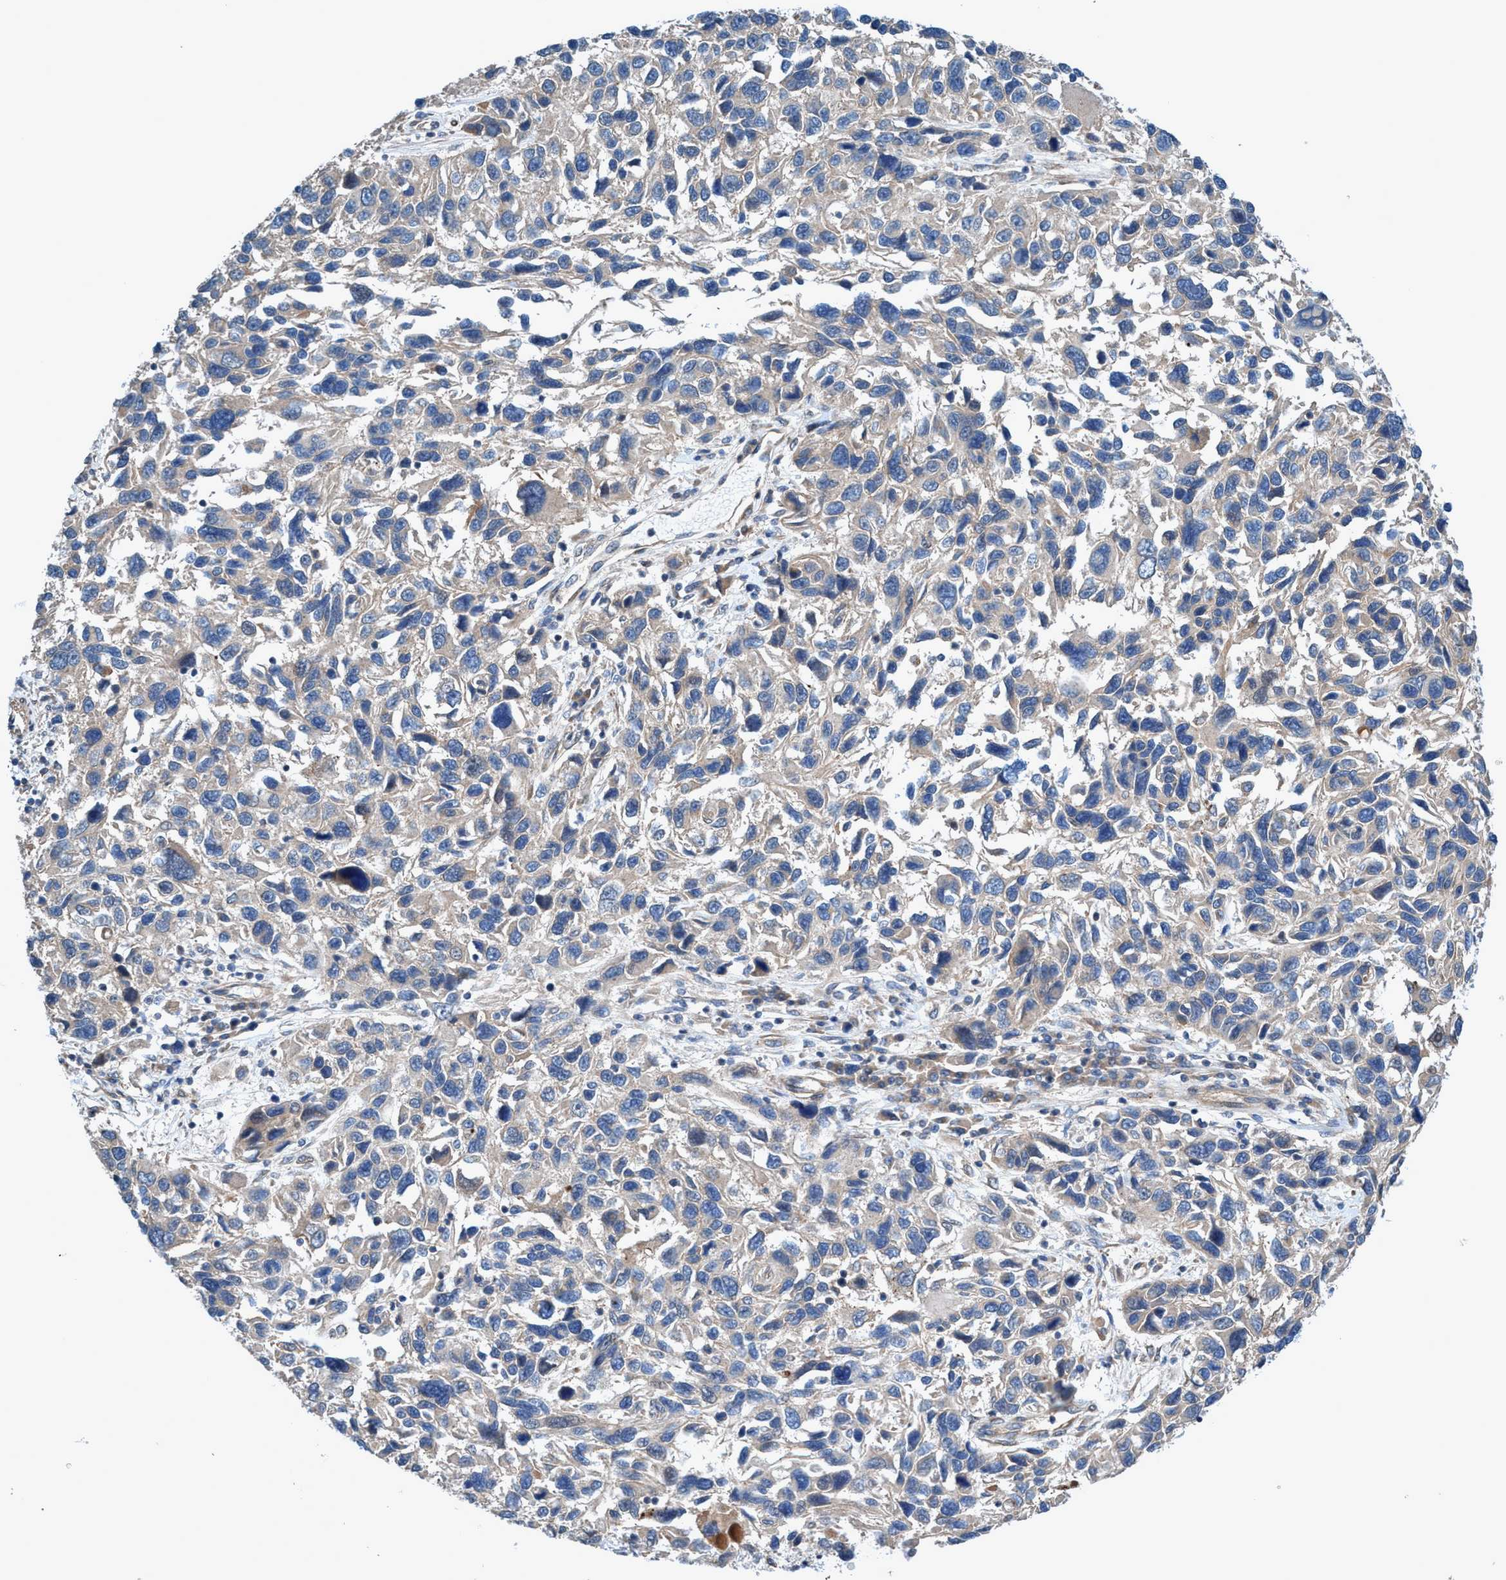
{"staining": {"intensity": "negative", "quantity": "none", "location": "none"}, "tissue": "melanoma", "cell_type": "Tumor cells", "image_type": "cancer", "snomed": [{"axis": "morphology", "description": "Malignant melanoma, NOS"}, {"axis": "topography", "description": "Skin"}], "caption": "IHC of human melanoma demonstrates no positivity in tumor cells.", "gene": "TRIM65", "patient": {"sex": "male", "age": 53}}